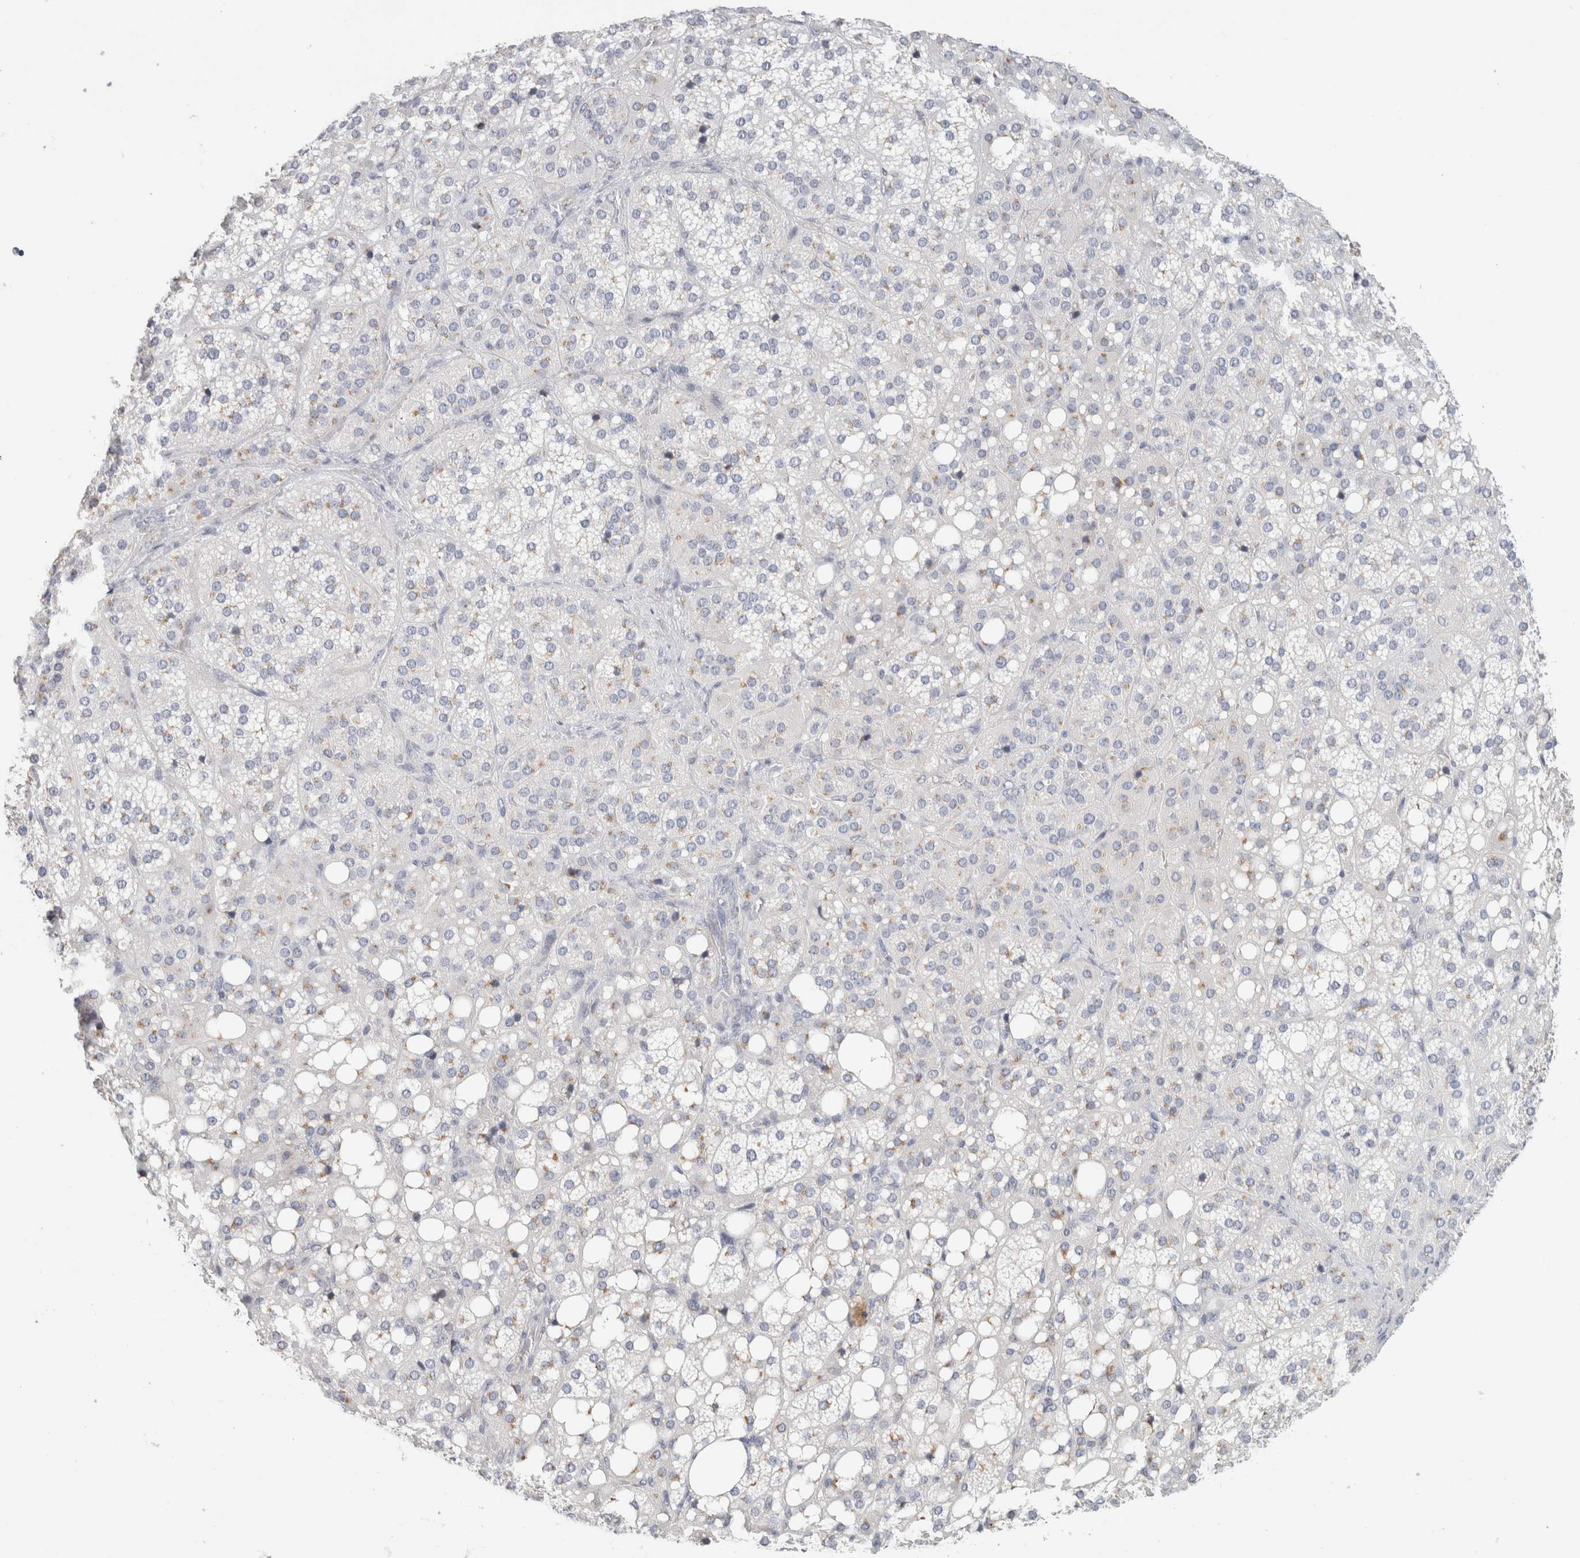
{"staining": {"intensity": "weak", "quantity": "<25%", "location": "cytoplasmic/membranous"}, "tissue": "adrenal gland", "cell_type": "Glandular cells", "image_type": "normal", "snomed": [{"axis": "morphology", "description": "Normal tissue, NOS"}, {"axis": "topography", "description": "Adrenal gland"}], "caption": "IHC image of normal human adrenal gland stained for a protein (brown), which shows no positivity in glandular cells.", "gene": "STK31", "patient": {"sex": "female", "age": 59}}